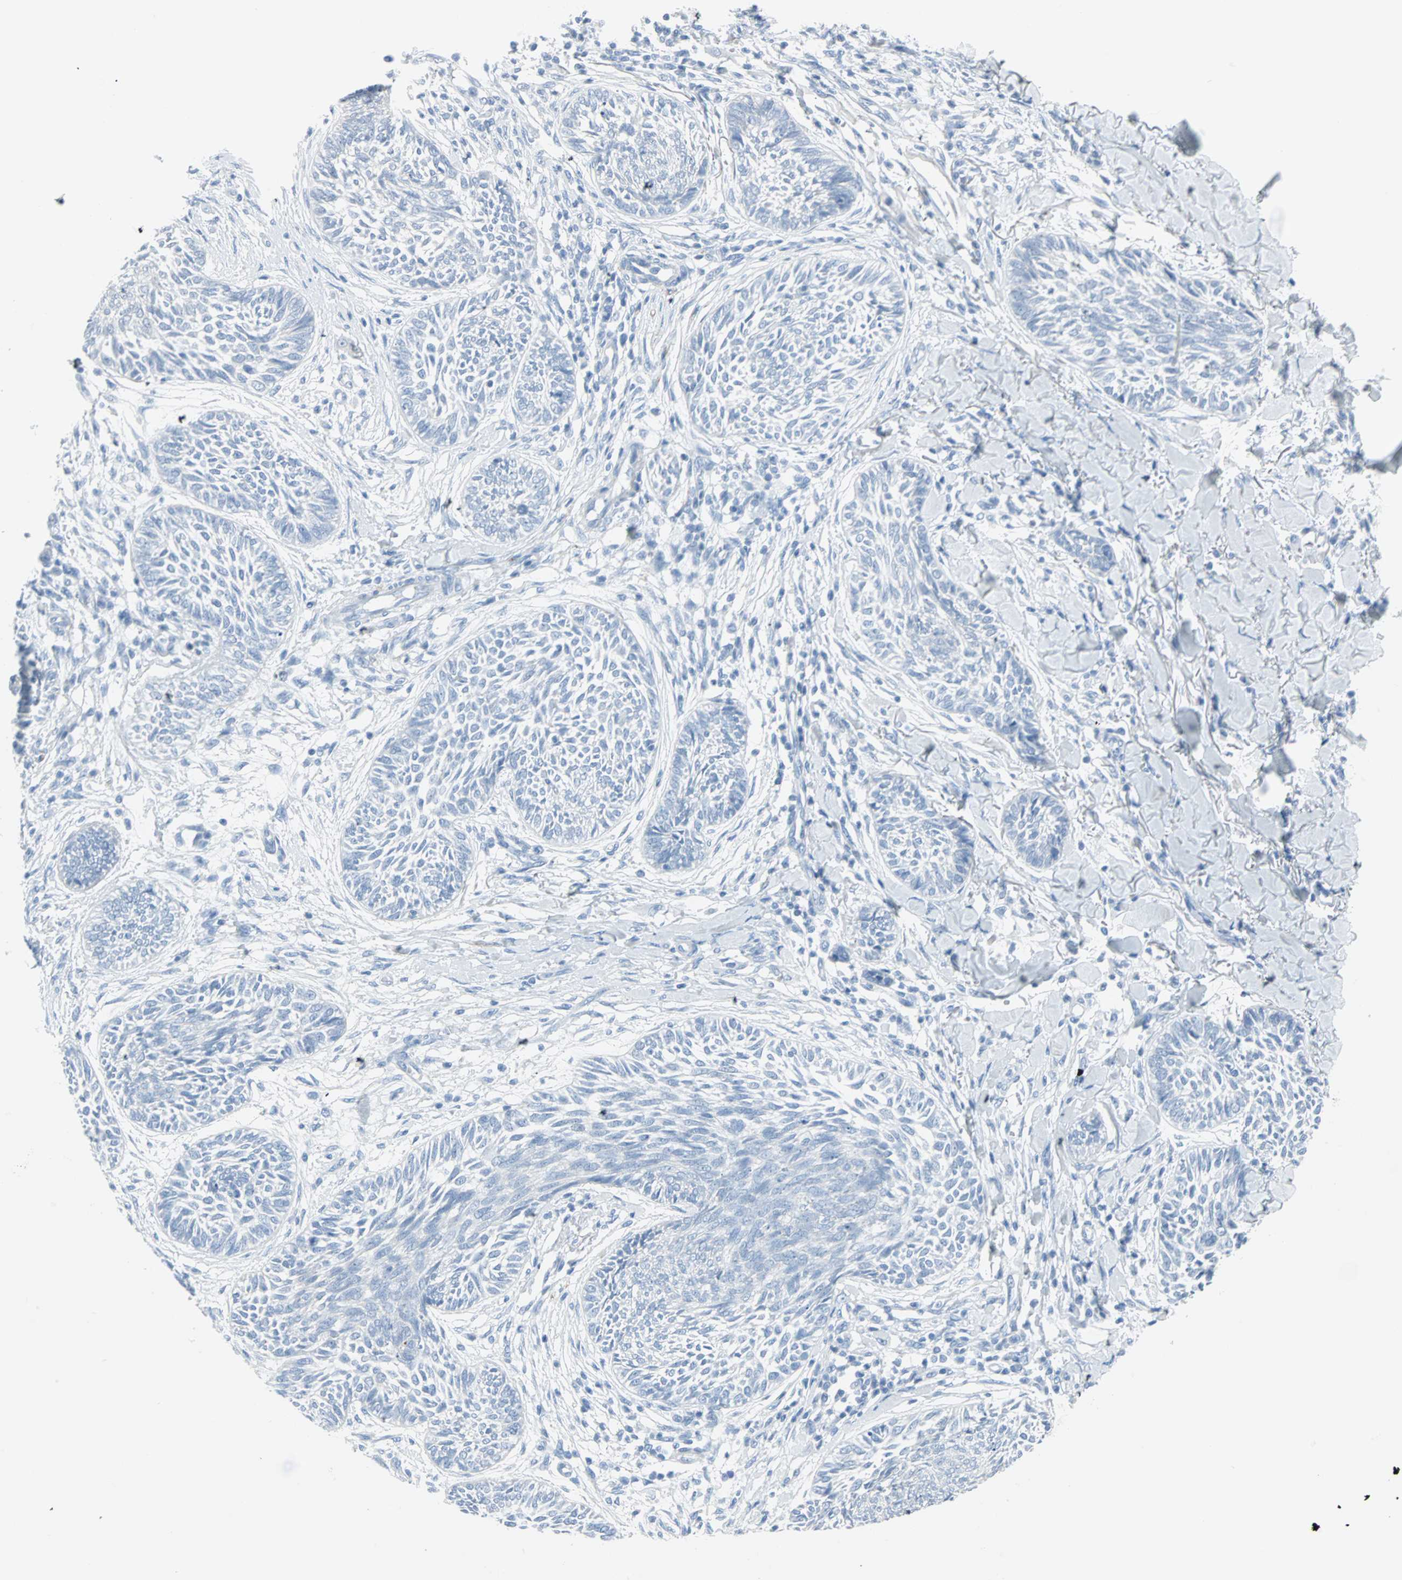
{"staining": {"intensity": "negative", "quantity": "none", "location": "none"}, "tissue": "skin cancer", "cell_type": "Tumor cells", "image_type": "cancer", "snomed": [{"axis": "morphology", "description": "Papilloma, NOS"}, {"axis": "morphology", "description": "Basal cell carcinoma"}, {"axis": "topography", "description": "Skin"}], "caption": "Tumor cells show no significant protein expression in skin cancer.", "gene": "STX1A", "patient": {"sex": "male", "age": 87}}